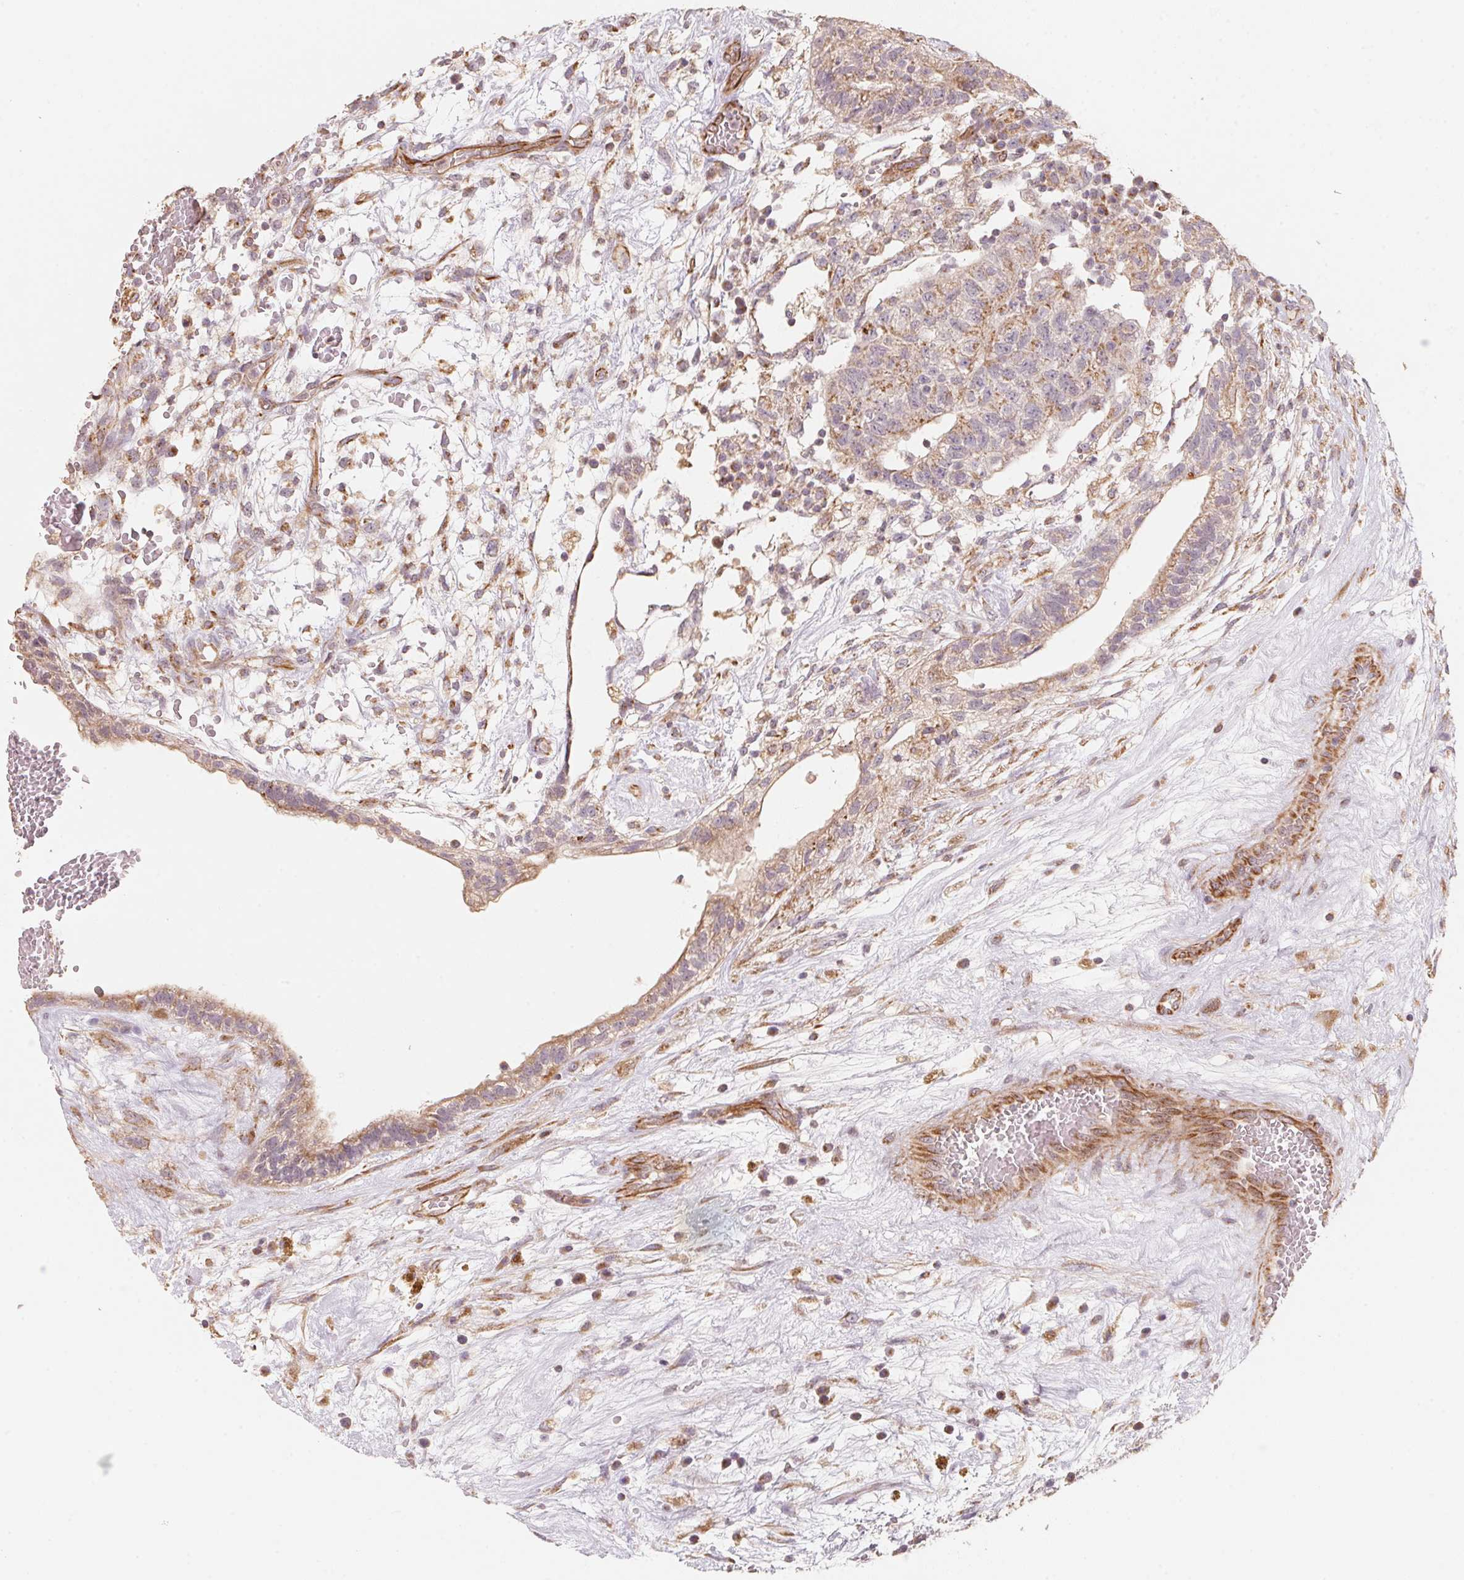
{"staining": {"intensity": "weak", "quantity": "25%-75%", "location": "cytoplasmic/membranous"}, "tissue": "testis cancer", "cell_type": "Tumor cells", "image_type": "cancer", "snomed": [{"axis": "morphology", "description": "Normal tissue, NOS"}, {"axis": "morphology", "description": "Carcinoma, Embryonal, NOS"}, {"axis": "topography", "description": "Testis"}], "caption": "Testis cancer was stained to show a protein in brown. There is low levels of weak cytoplasmic/membranous positivity in approximately 25%-75% of tumor cells. The staining was performed using DAB to visualize the protein expression in brown, while the nuclei were stained in blue with hematoxylin (Magnification: 20x).", "gene": "TSPAN12", "patient": {"sex": "male", "age": 32}}